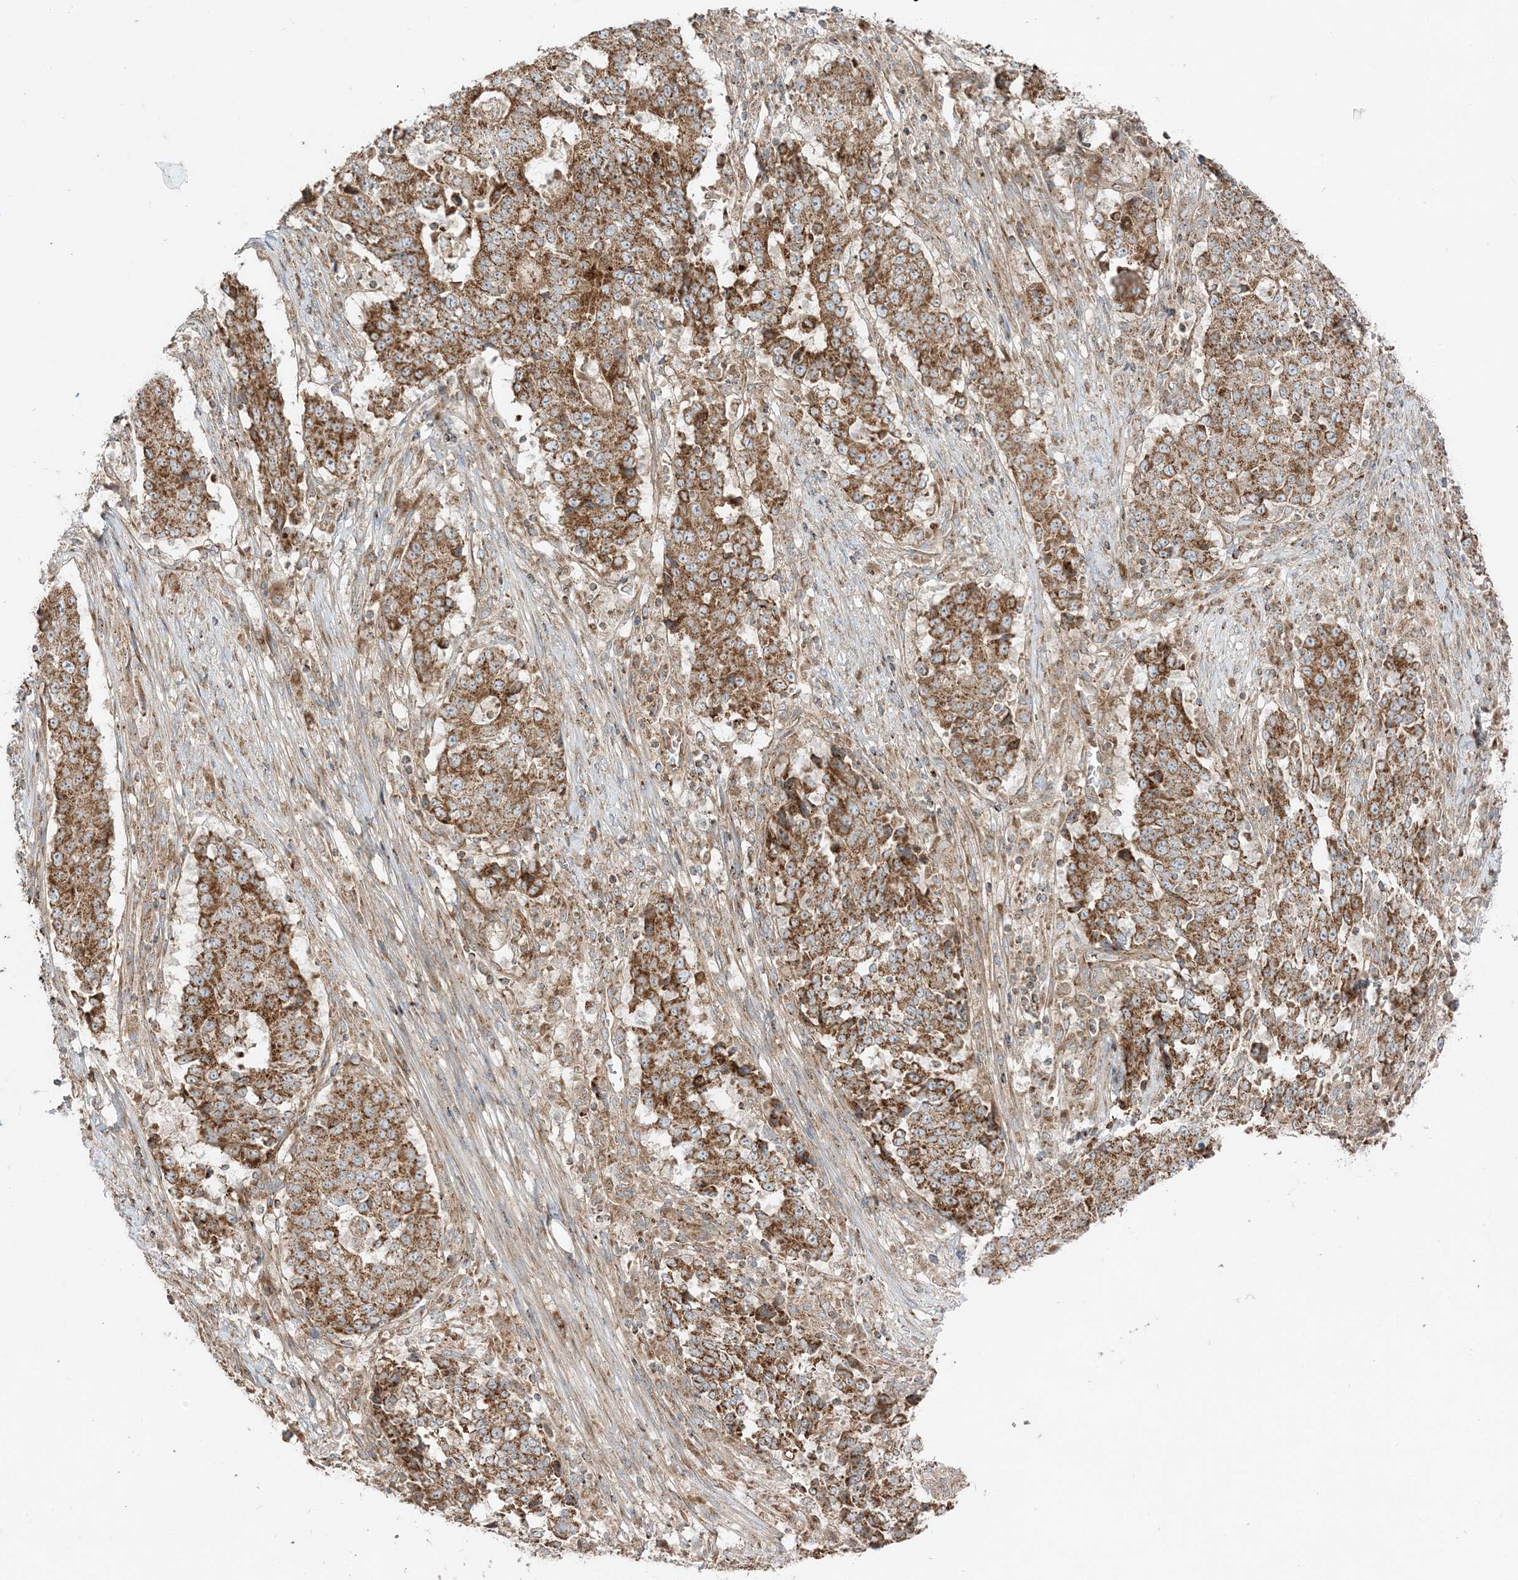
{"staining": {"intensity": "moderate", "quantity": ">75%", "location": "cytoplasmic/membranous"}, "tissue": "stomach cancer", "cell_type": "Tumor cells", "image_type": "cancer", "snomed": [{"axis": "morphology", "description": "Adenocarcinoma, NOS"}, {"axis": "topography", "description": "Stomach"}], "caption": "Stomach cancer (adenocarcinoma) tissue demonstrates moderate cytoplasmic/membranous expression in about >75% of tumor cells (DAB (3,3'-diaminobenzidine) IHC with brightfield microscopy, high magnification).", "gene": "AARS2", "patient": {"sex": "male", "age": 59}}